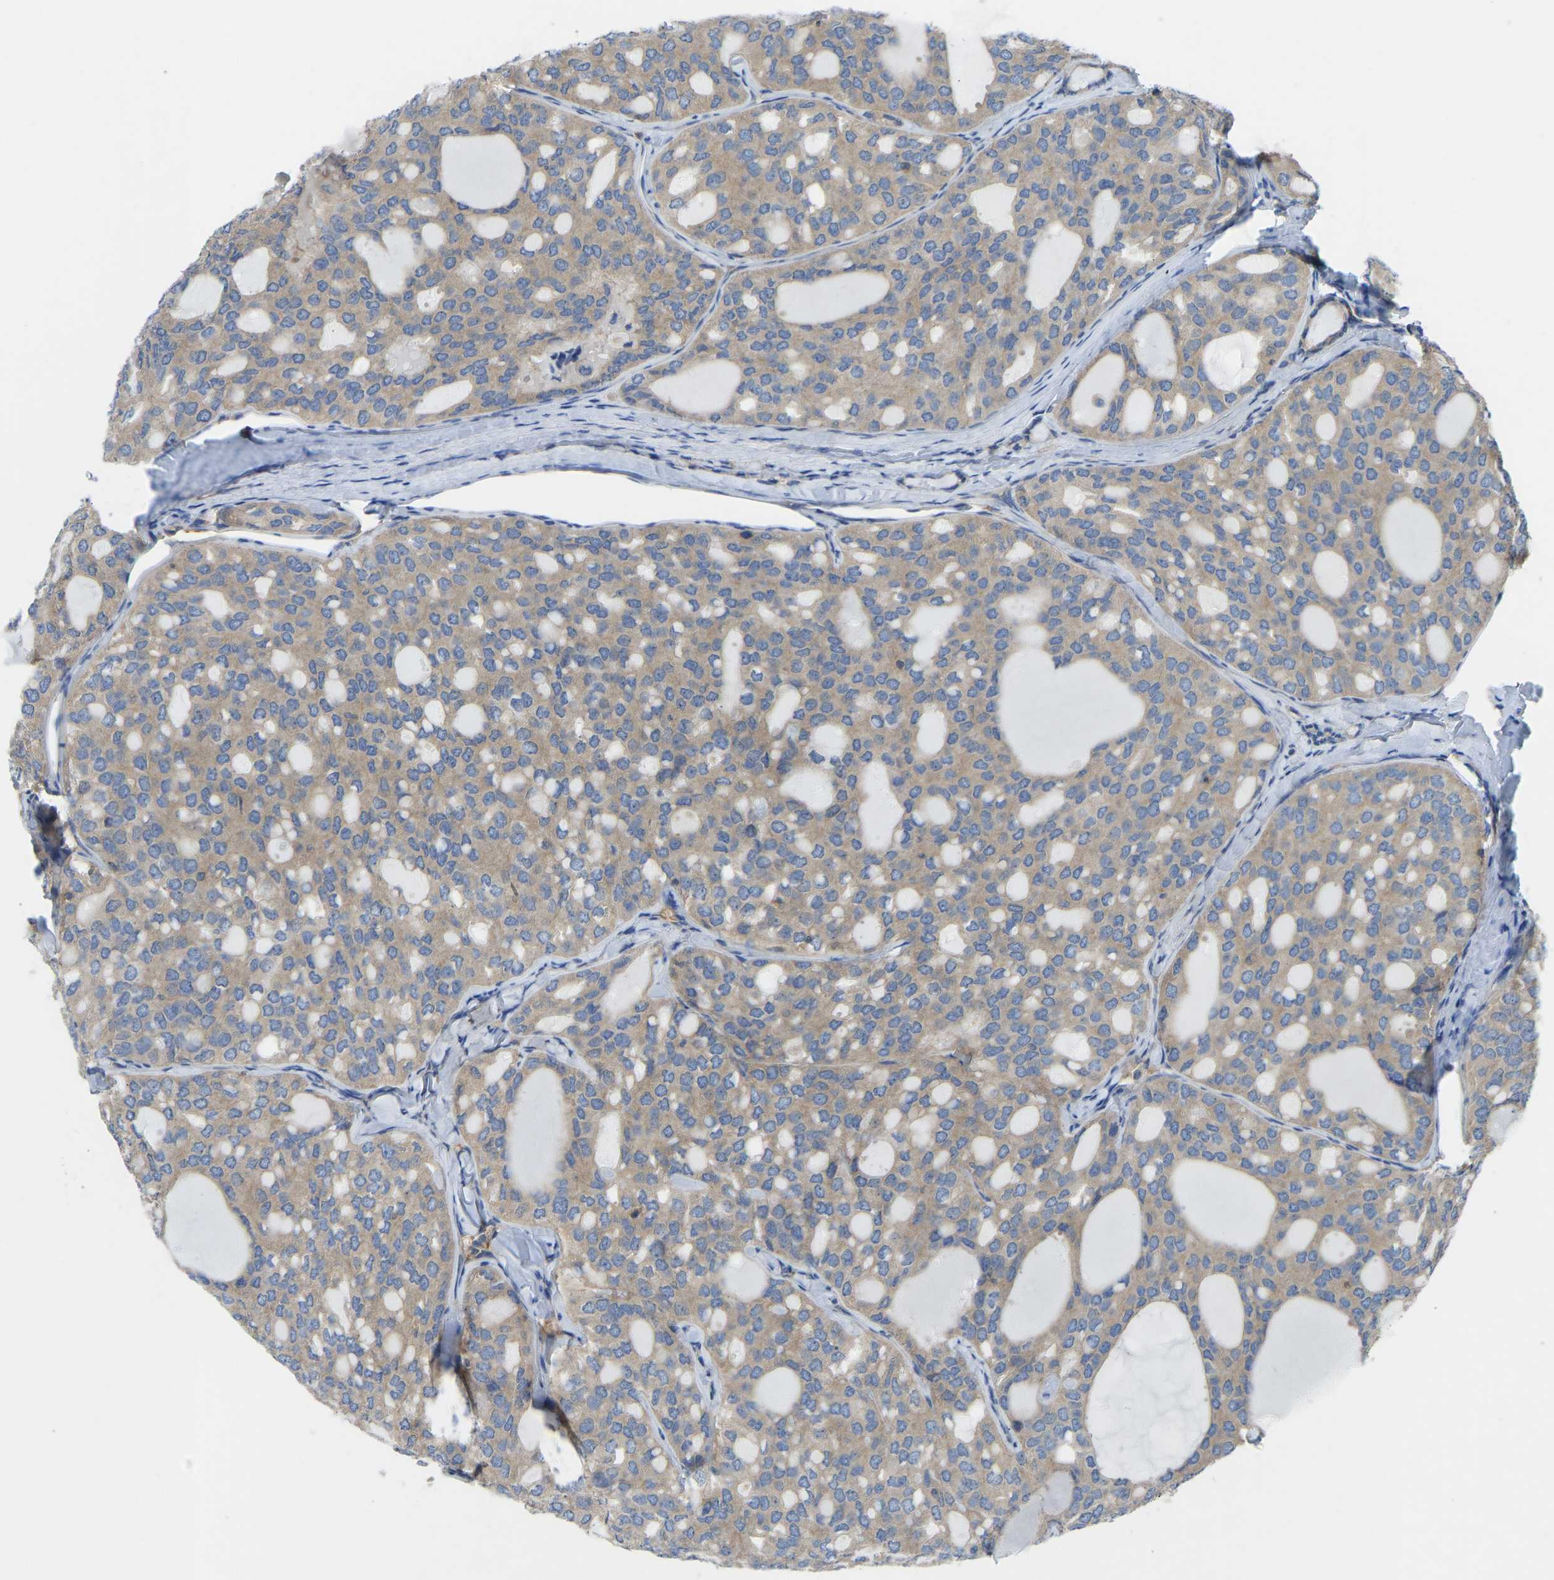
{"staining": {"intensity": "moderate", "quantity": ">75%", "location": "cytoplasmic/membranous"}, "tissue": "thyroid cancer", "cell_type": "Tumor cells", "image_type": "cancer", "snomed": [{"axis": "morphology", "description": "Follicular adenoma carcinoma, NOS"}, {"axis": "topography", "description": "Thyroid gland"}], "caption": "IHC photomicrograph of human follicular adenoma carcinoma (thyroid) stained for a protein (brown), which shows medium levels of moderate cytoplasmic/membranous positivity in about >75% of tumor cells.", "gene": "PPP3CA", "patient": {"sex": "male", "age": 75}}